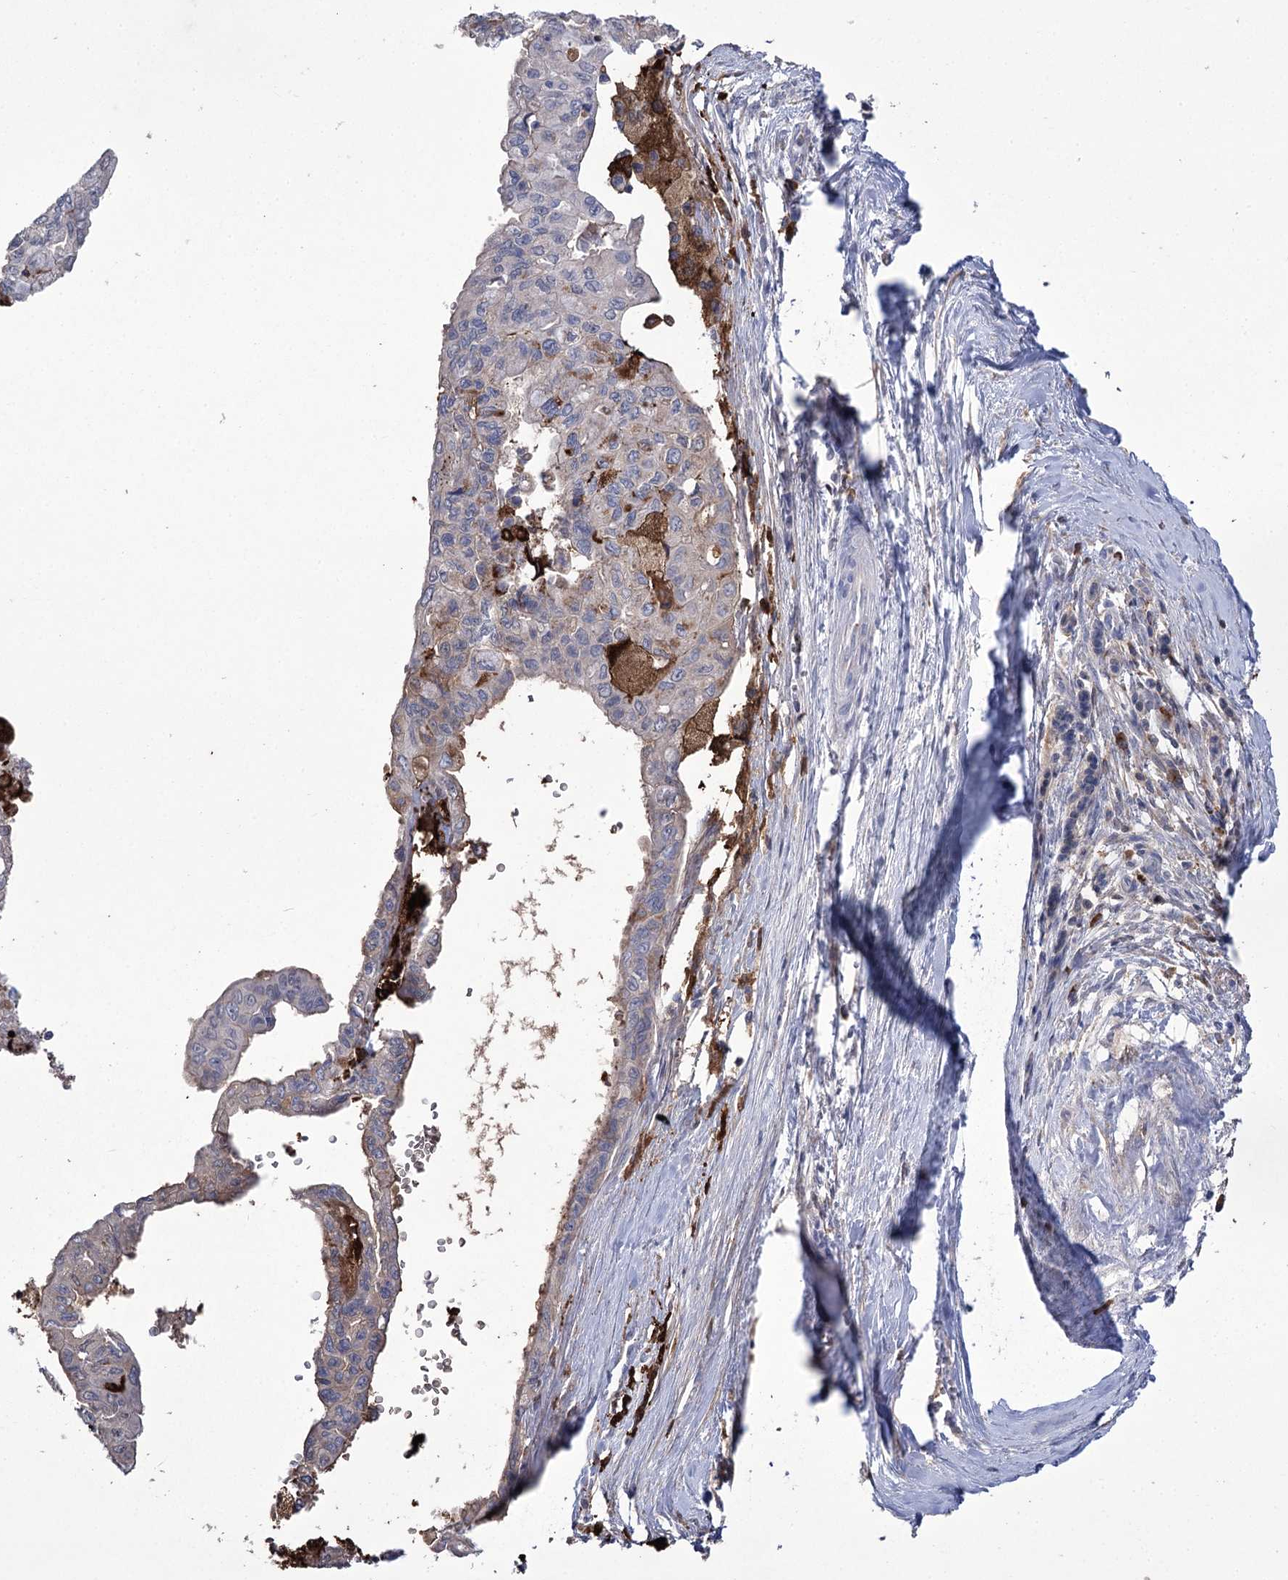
{"staining": {"intensity": "weak", "quantity": "<25%", "location": "cytoplasmic/membranous"}, "tissue": "pancreatic cancer", "cell_type": "Tumor cells", "image_type": "cancer", "snomed": [{"axis": "morphology", "description": "Adenocarcinoma, NOS"}, {"axis": "topography", "description": "Pancreas"}], "caption": "Tumor cells are negative for brown protein staining in pancreatic adenocarcinoma. (DAB (3,3'-diaminobenzidine) immunohistochemistry (IHC), high magnification).", "gene": "ZNF622", "patient": {"sex": "male", "age": 51}}